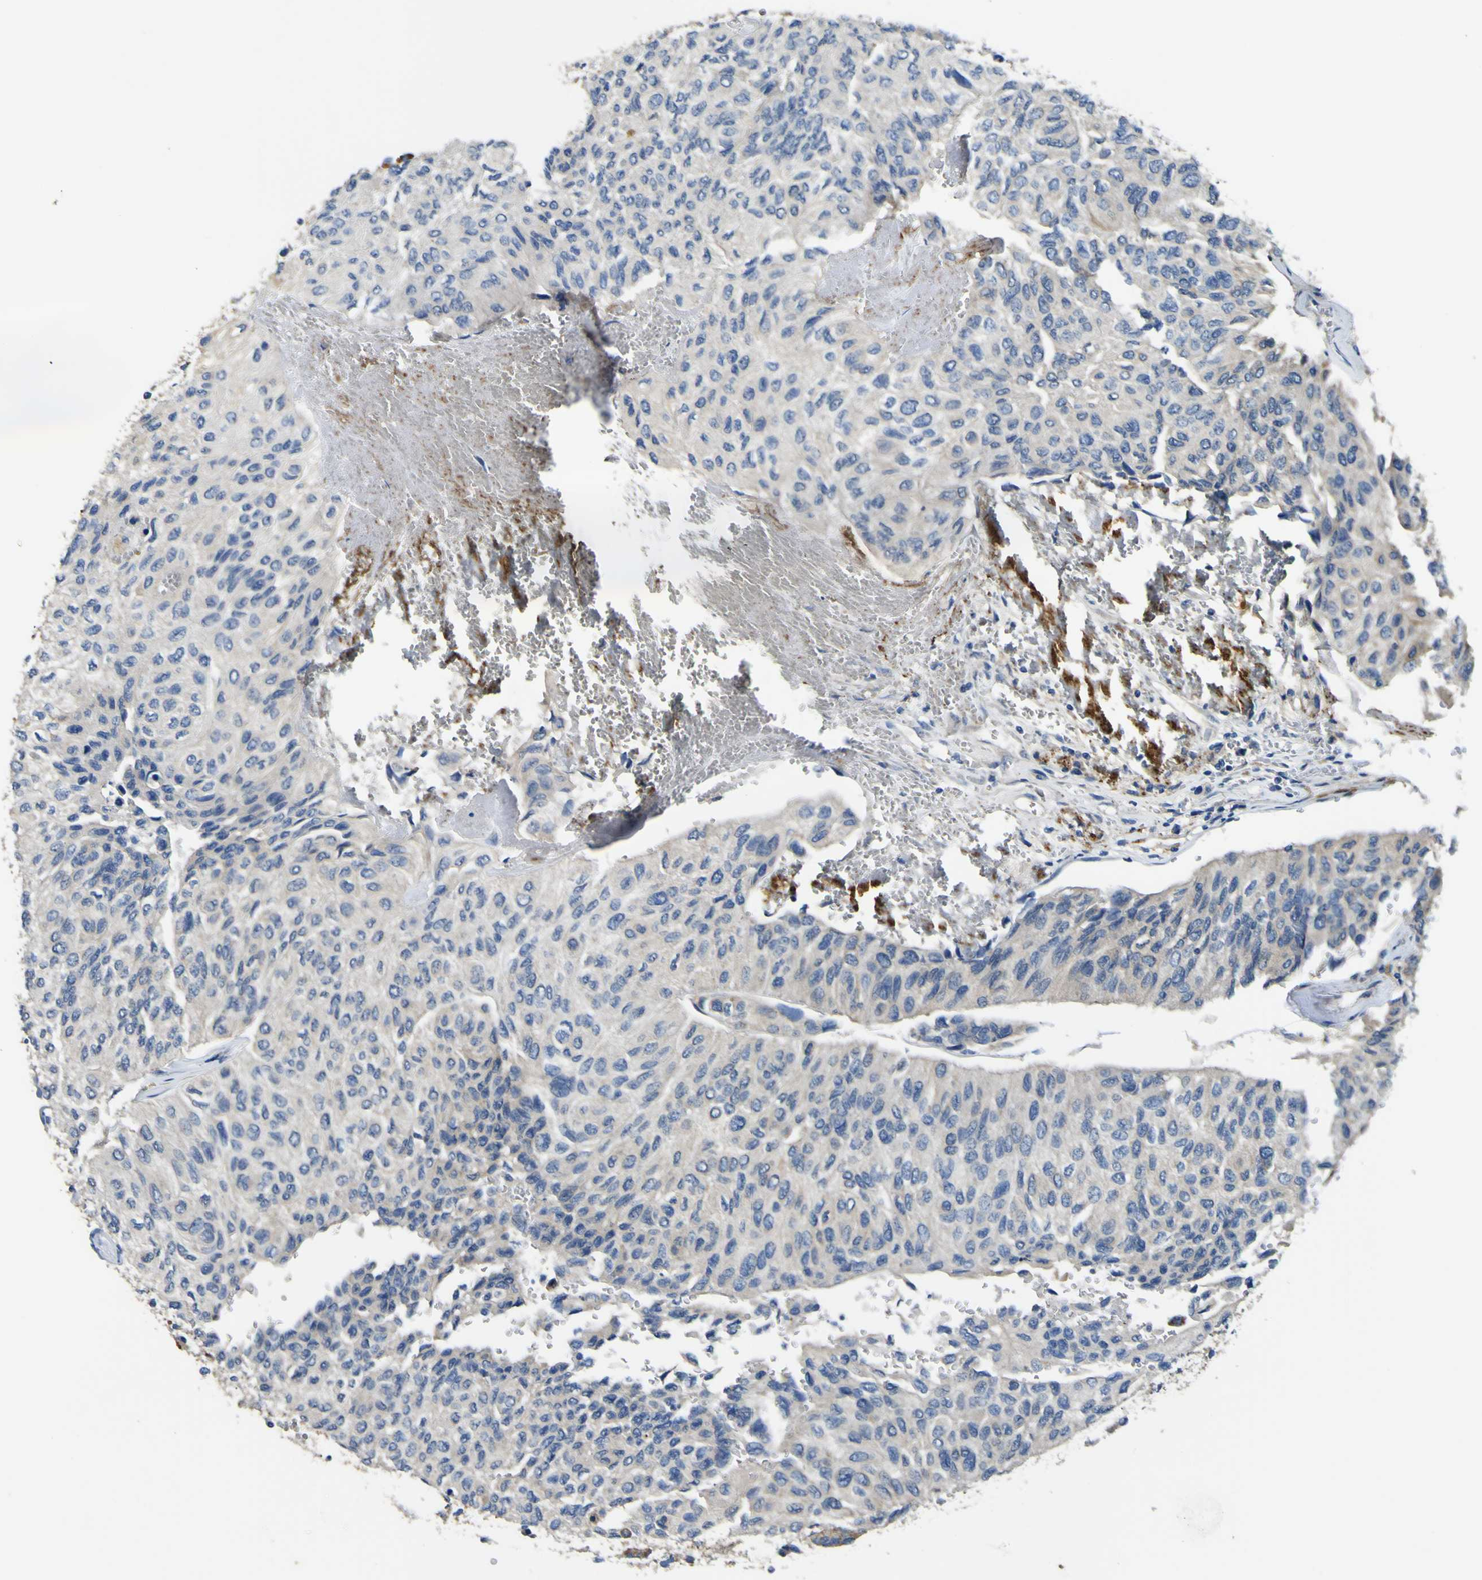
{"staining": {"intensity": "negative", "quantity": "none", "location": "none"}, "tissue": "urothelial cancer", "cell_type": "Tumor cells", "image_type": "cancer", "snomed": [{"axis": "morphology", "description": "Urothelial carcinoma, High grade"}, {"axis": "topography", "description": "Urinary bladder"}], "caption": "Tumor cells are negative for protein expression in human high-grade urothelial carcinoma.", "gene": "ALDH18A1", "patient": {"sex": "male", "age": 66}}